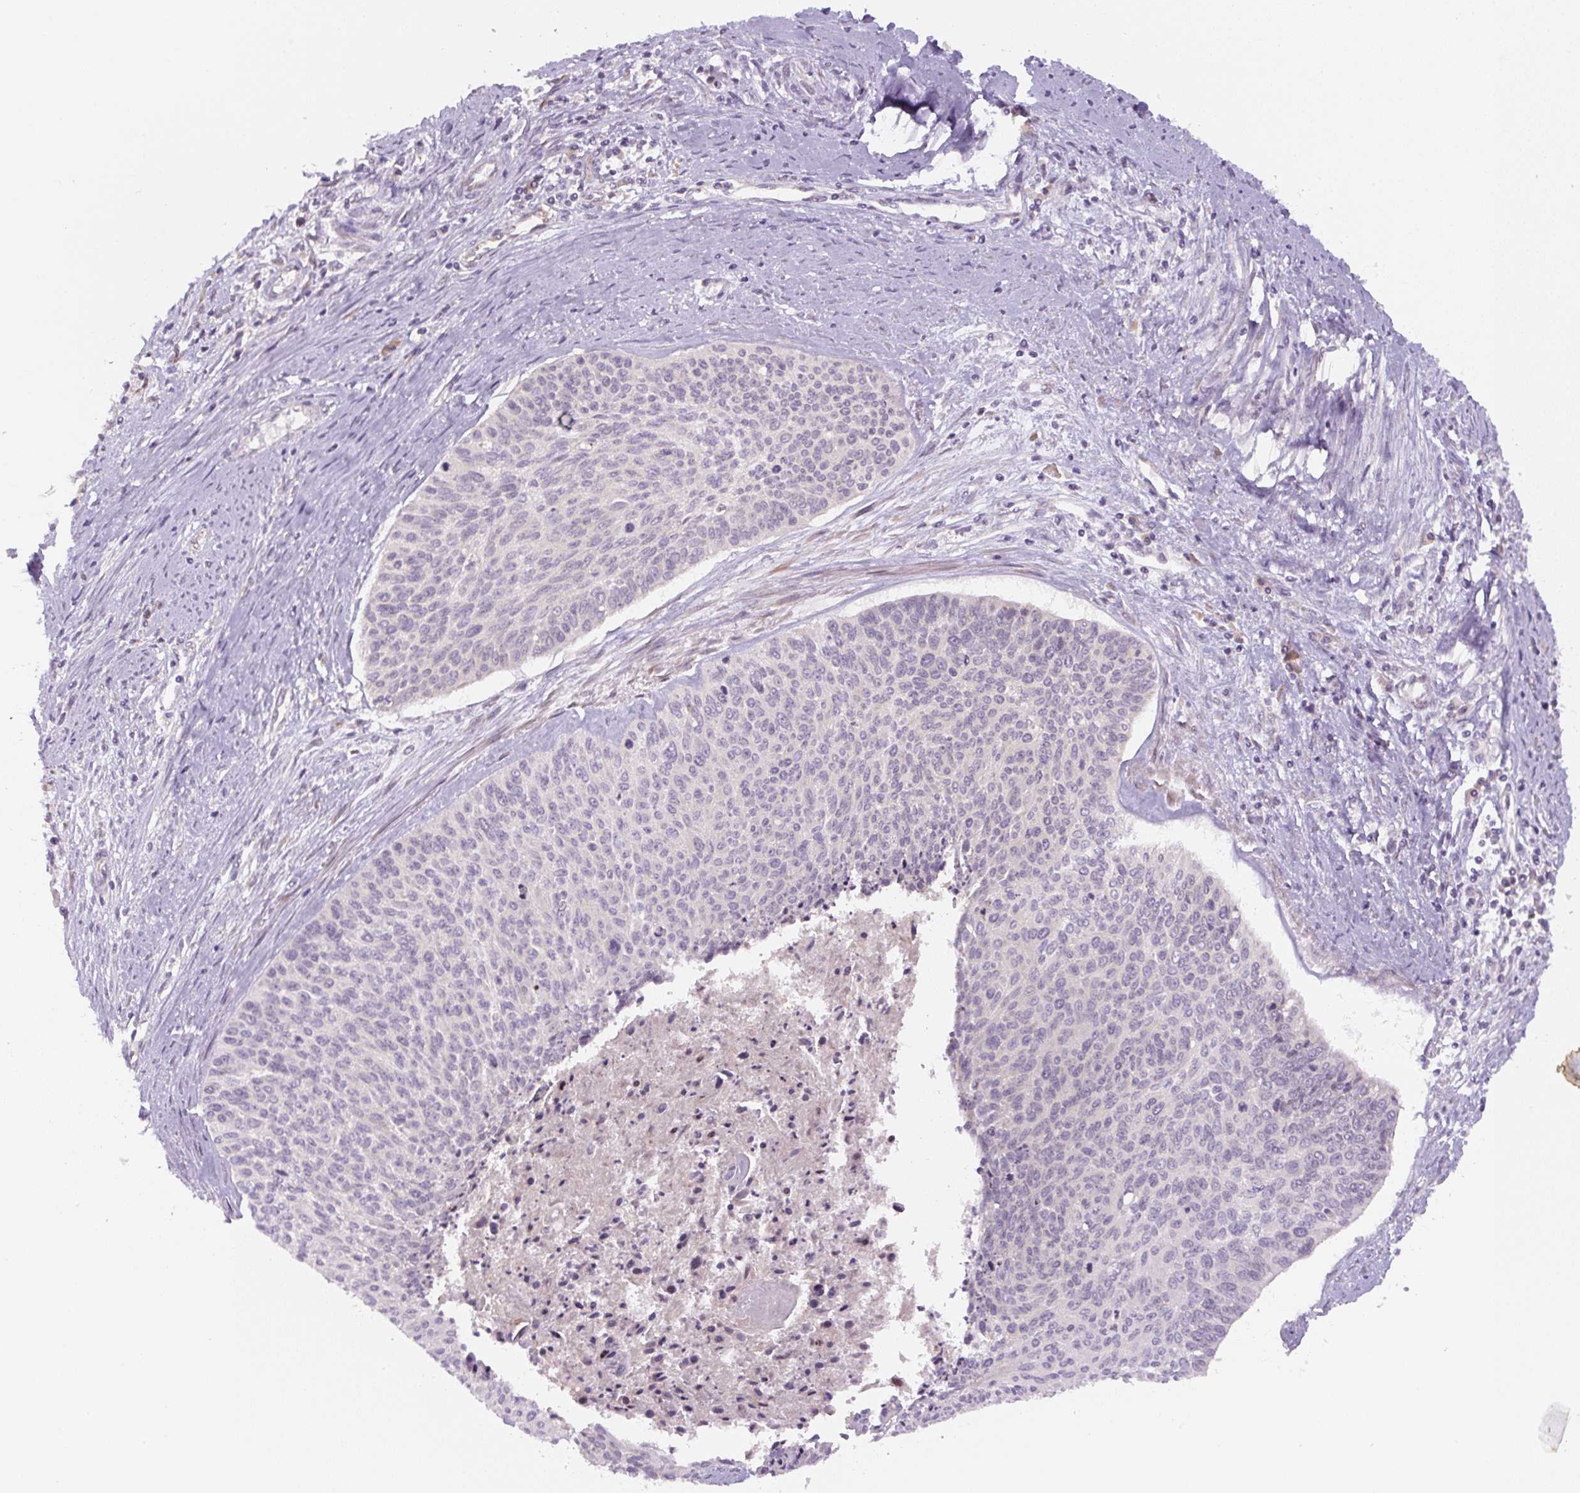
{"staining": {"intensity": "negative", "quantity": "none", "location": "none"}, "tissue": "cervical cancer", "cell_type": "Tumor cells", "image_type": "cancer", "snomed": [{"axis": "morphology", "description": "Squamous cell carcinoma, NOS"}, {"axis": "topography", "description": "Cervix"}], "caption": "This is a image of immunohistochemistry staining of cervical cancer (squamous cell carcinoma), which shows no expression in tumor cells.", "gene": "YIF1B", "patient": {"sex": "female", "age": 55}}